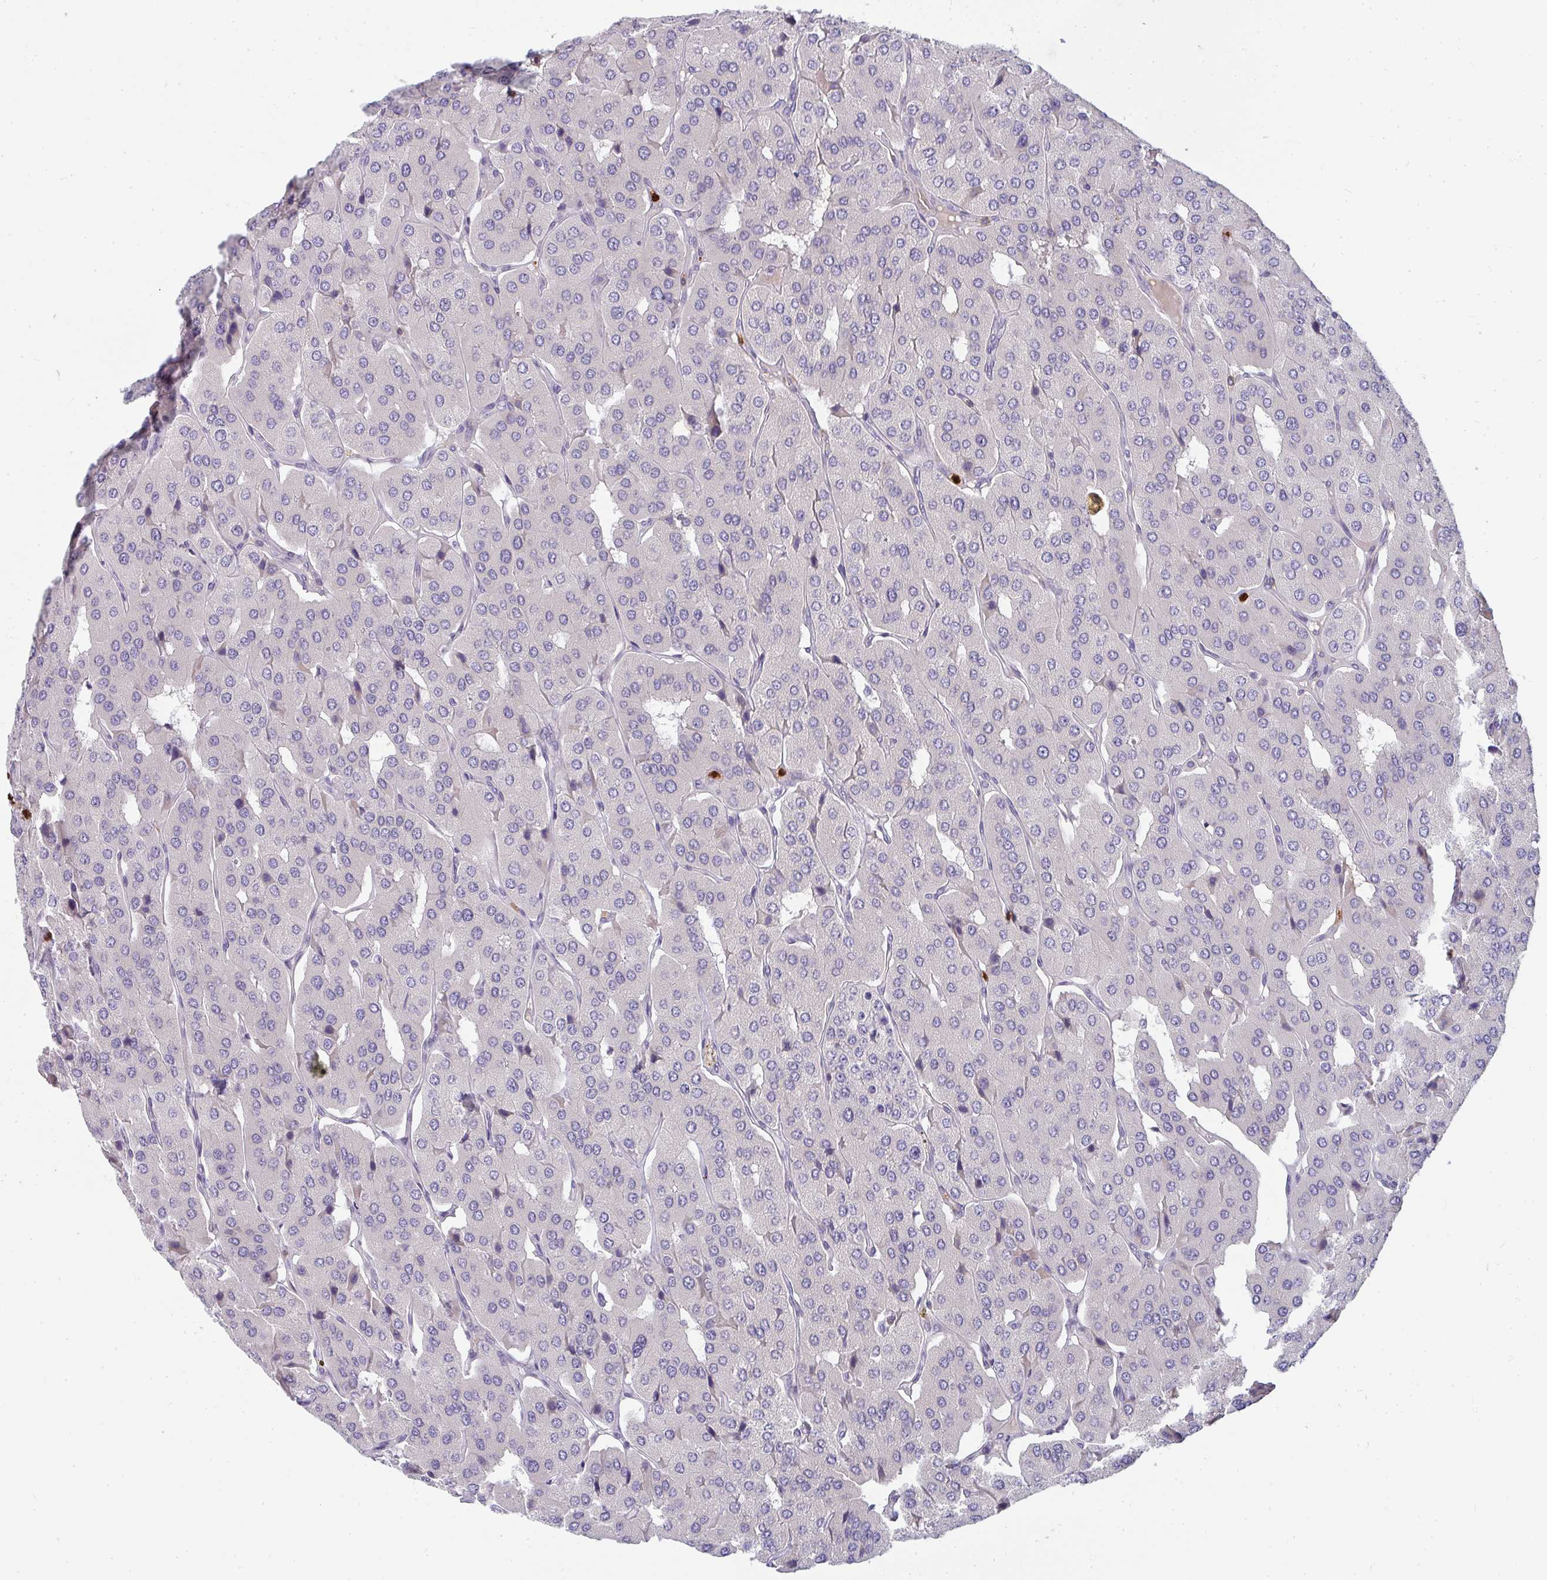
{"staining": {"intensity": "negative", "quantity": "none", "location": "none"}, "tissue": "parathyroid gland", "cell_type": "Glandular cells", "image_type": "normal", "snomed": [{"axis": "morphology", "description": "Normal tissue, NOS"}, {"axis": "morphology", "description": "Adenoma, NOS"}, {"axis": "topography", "description": "Parathyroid gland"}], "caption": "This is an IHC photomicrograph of benign parathyroid gland. There is no expression in glandular cells.", "gene": "CSF3R", "patient": {"sex": "female", "age": 86}}